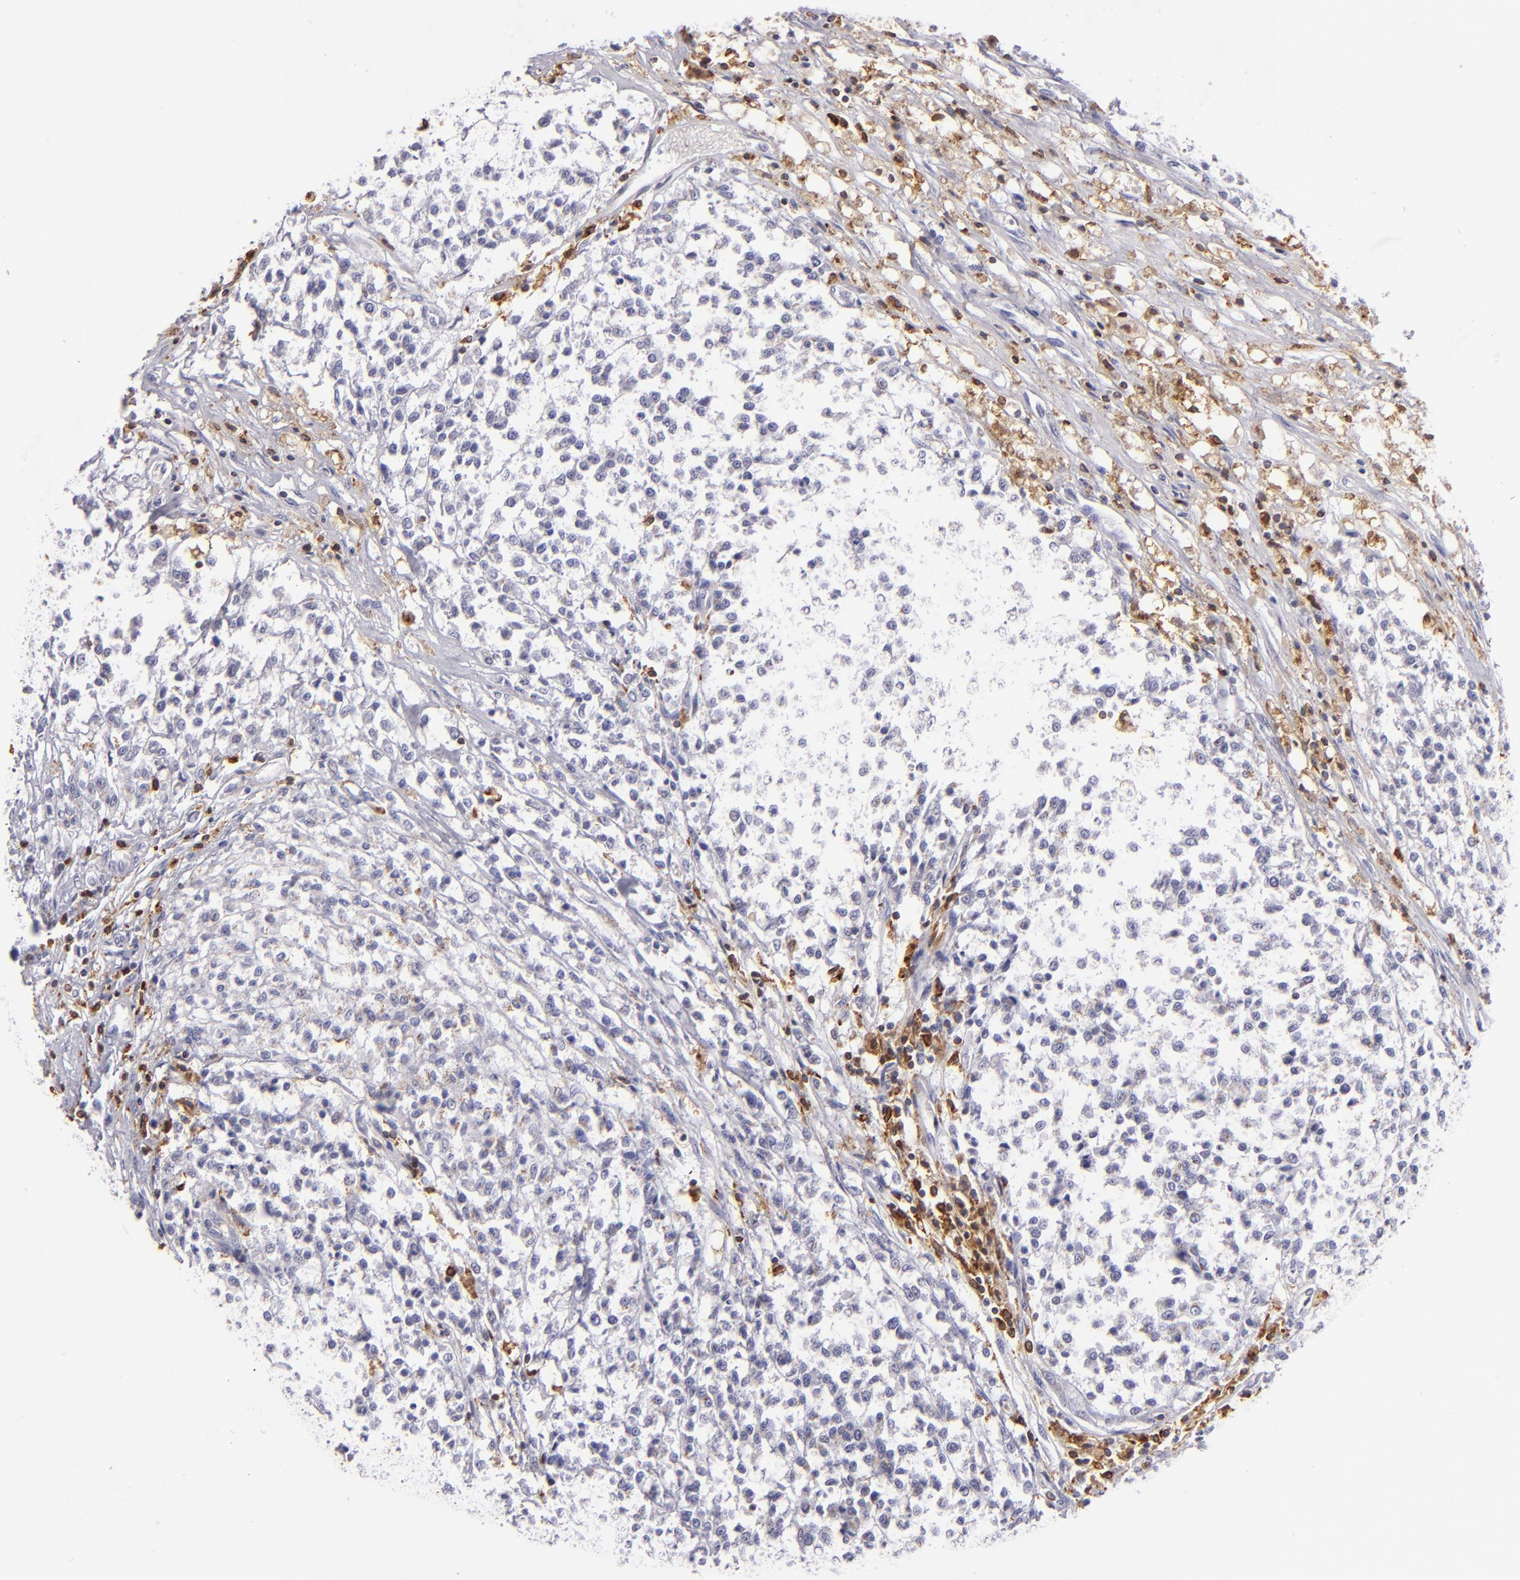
{"staining": {"intensity": "negative", "quantity": "none", "location": "none"}, "tissue": "testis cancer", "cell_type": "Tumor cells", "image_type": "cancer", "snomed": [{"axis": "morphology", "description": "Seminoma, NOS"}, {"axis": "topography", "description": "Testis"}], "caption": "Micrograph shows no protein positivity in tumor cells of testis cancer (seminoma) tissue.", "gene": "CD74", "patient": {"sex": "male", "age": 59}}